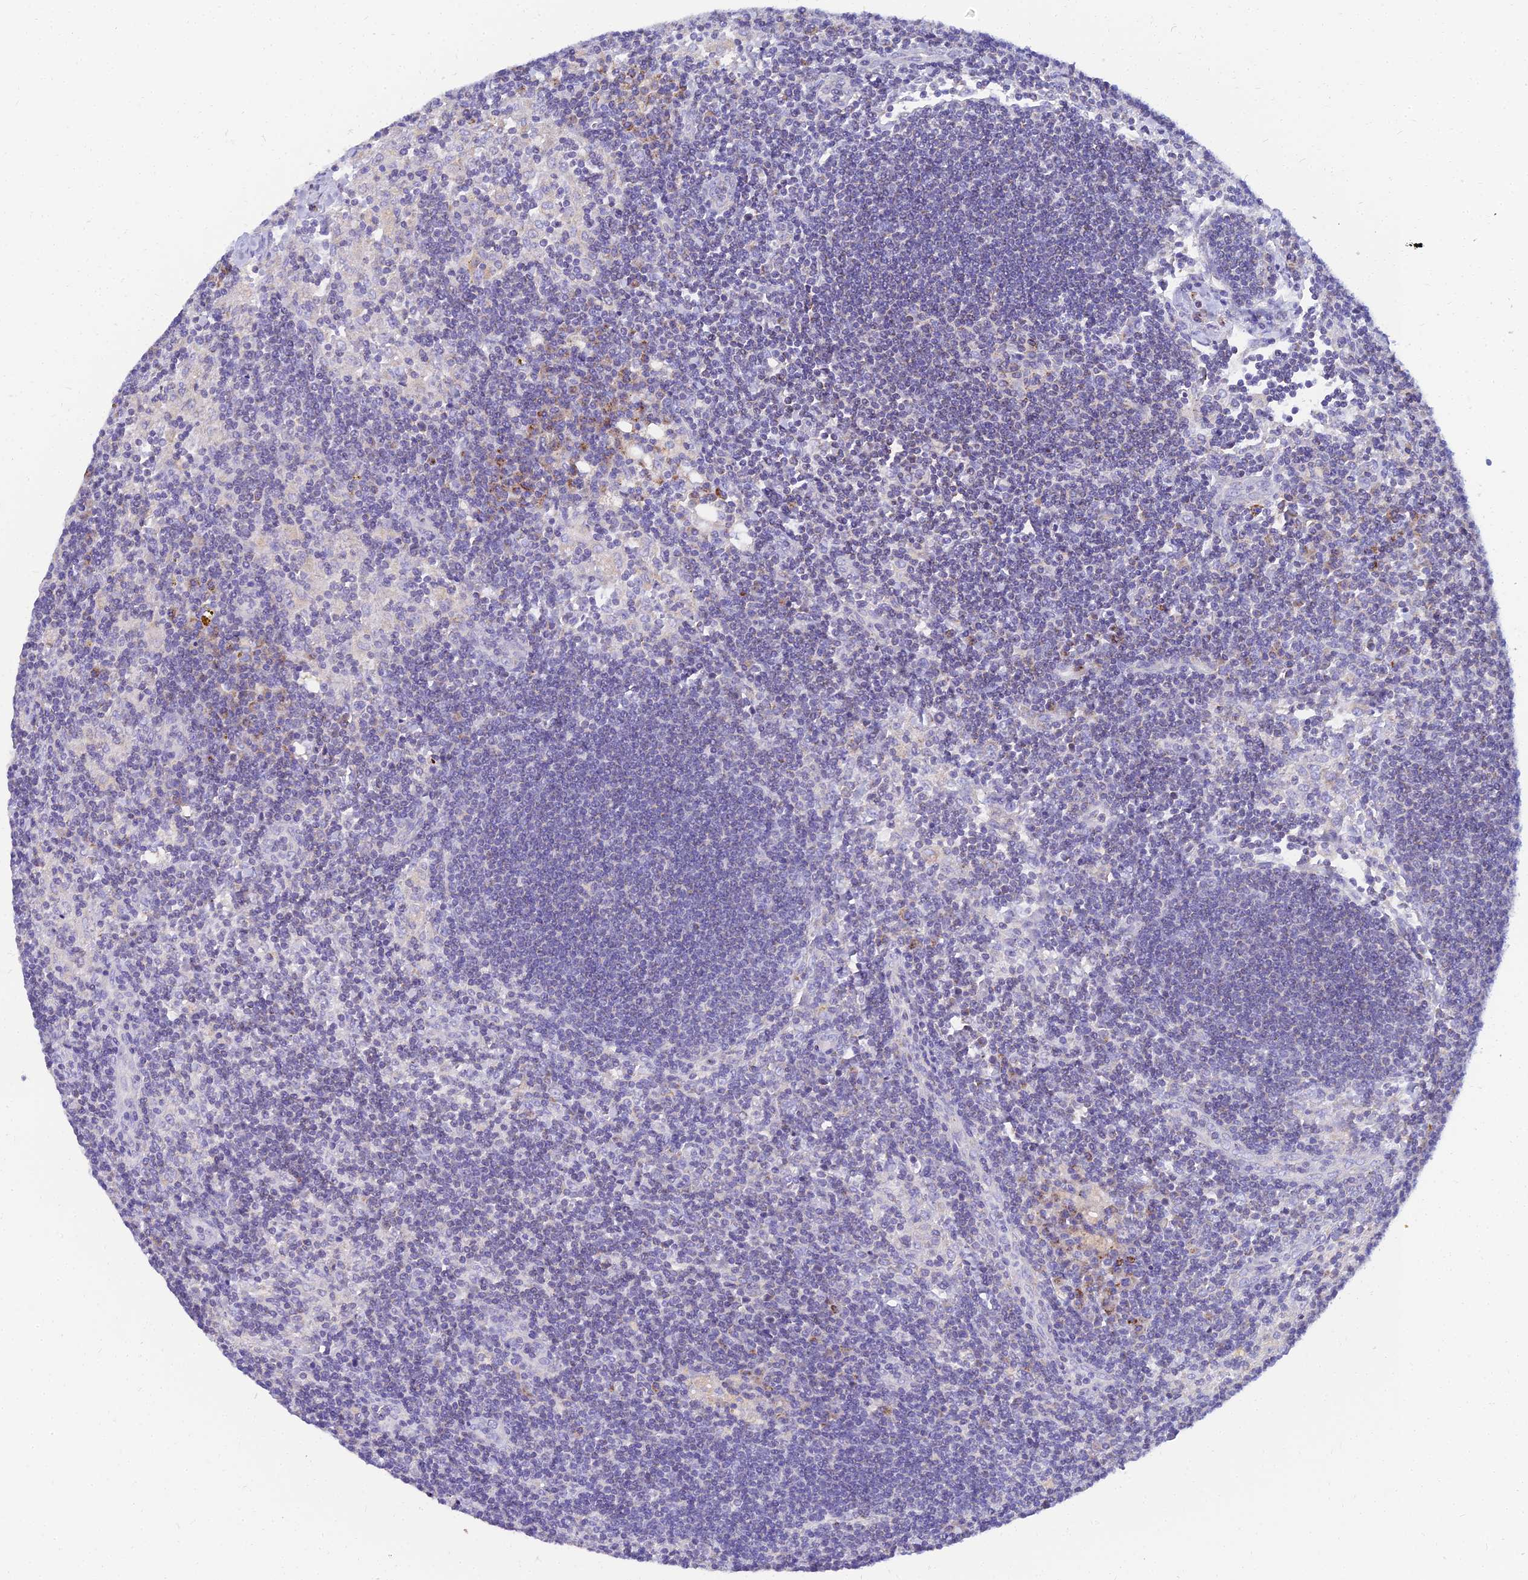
{"staining": {"intensity": "negative", "quantity": "none", "location": "none"}, "tissue": "lymph node", "cell_type": "Germinal center cells", "image_type": "normal", "snomed": [{"axis": "morphology", "description": "Normal tissue, NOS"}, {"axis": "topography", "description": "Lymph node"}], "caption": "The micrograph exhibits no staining of germinal center cells in normal lymph node. (DAB (3,3'-diaminobenzidine) IHC, high magnification).", "gene": "NPY", "patient": {"sex": "male", "age": 24}}